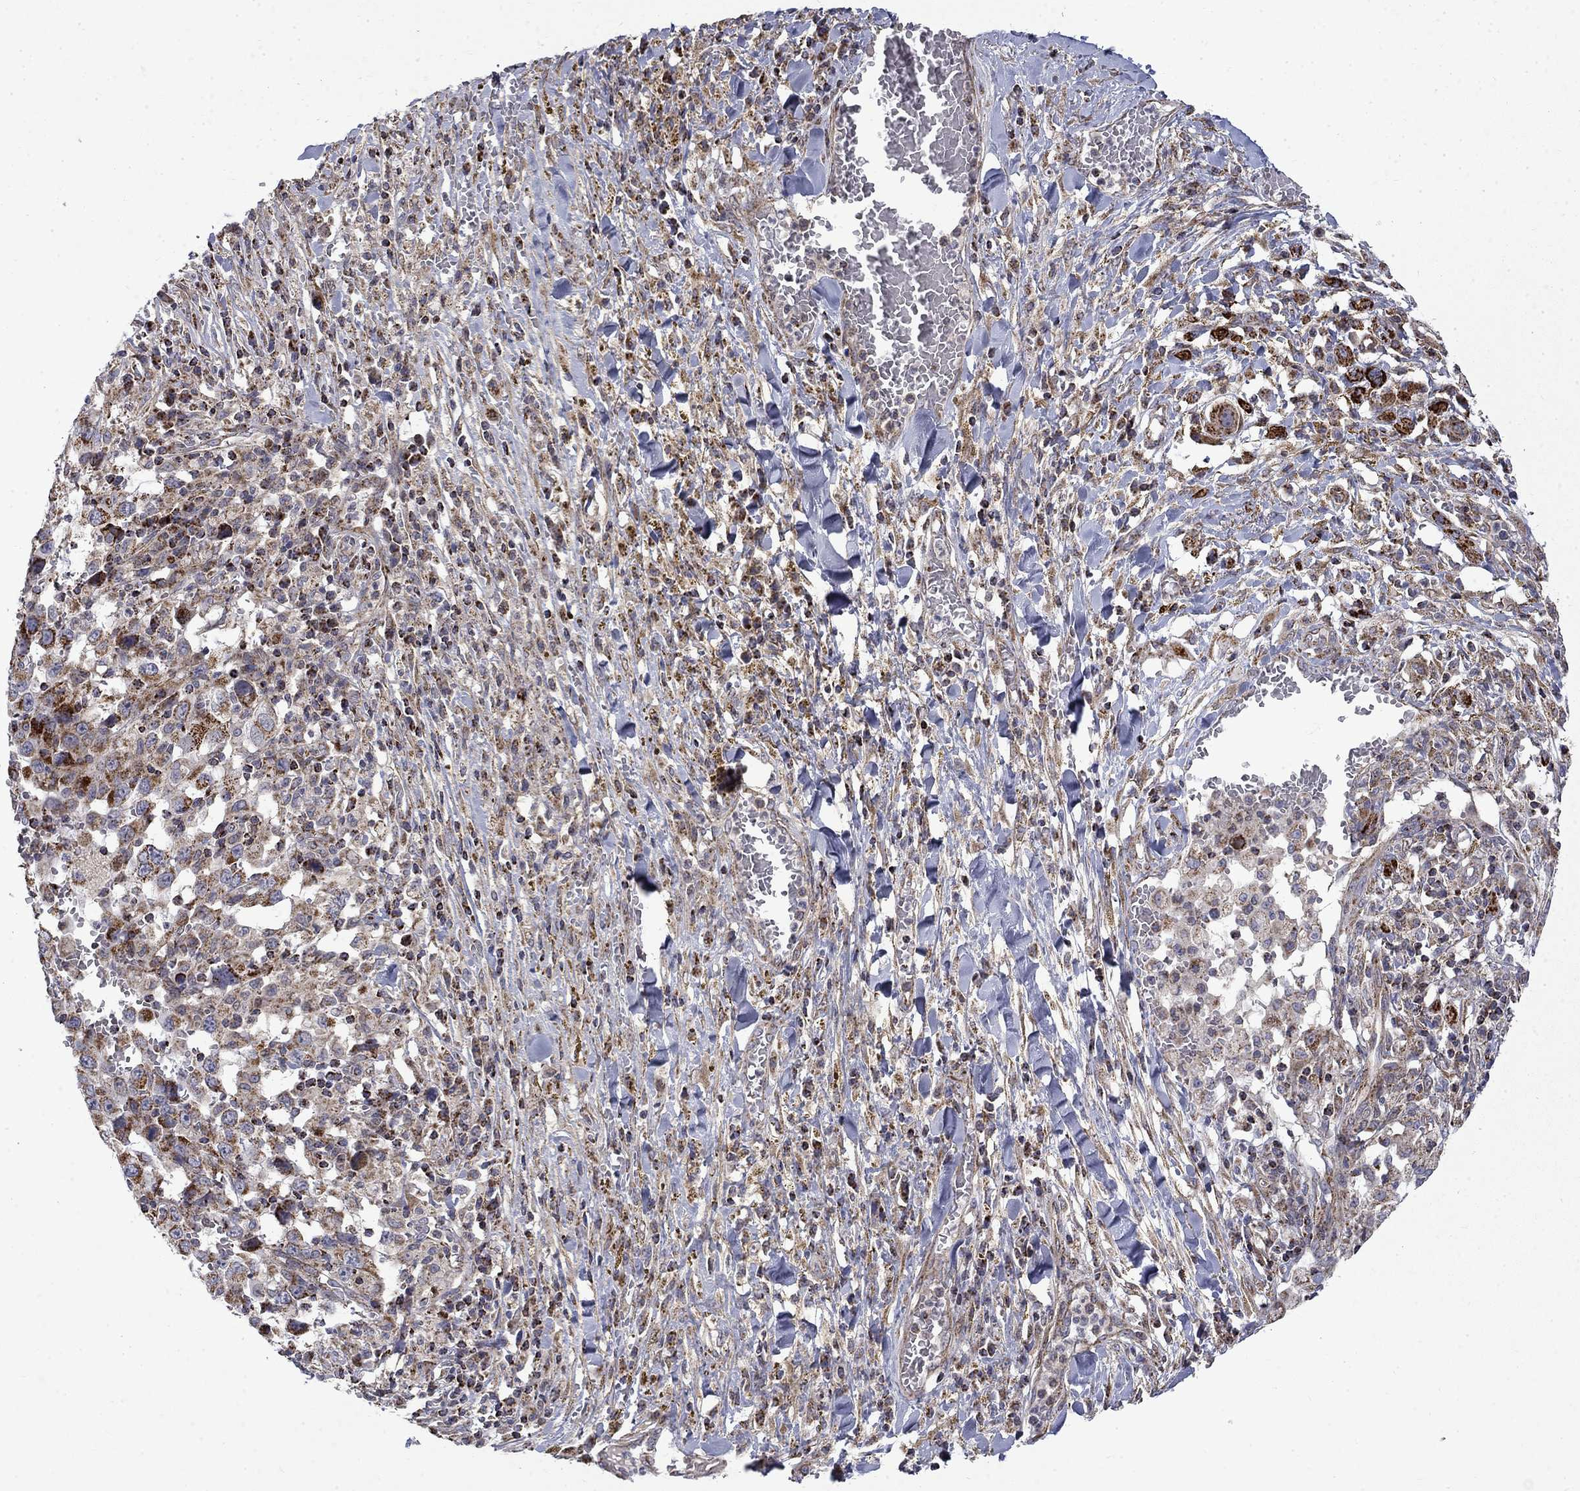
{"staining": {"intensity": "moderate", "quantity": "<25%", "location": "cytoplasmic/membranous"}, "tissue": "melanoma", "cell_type": "Tumor cells", "image_type": "cancer", "snomed": [{"axis": "morphology", "description": "Malignant melanoma, NOS"}, {"axis": "topography", "description": "Skin"}], "caption": "DAB immunohistochemical staining of malignant melanoma displays moderate cytoplasmic/membranous protein positivity in about <25% of tumor cells. Ihc stains the protein of interest in brown and the nuclei are stained blue.", "gene": "PCBP3", "patient": {"sex": "female", "age": 91}}